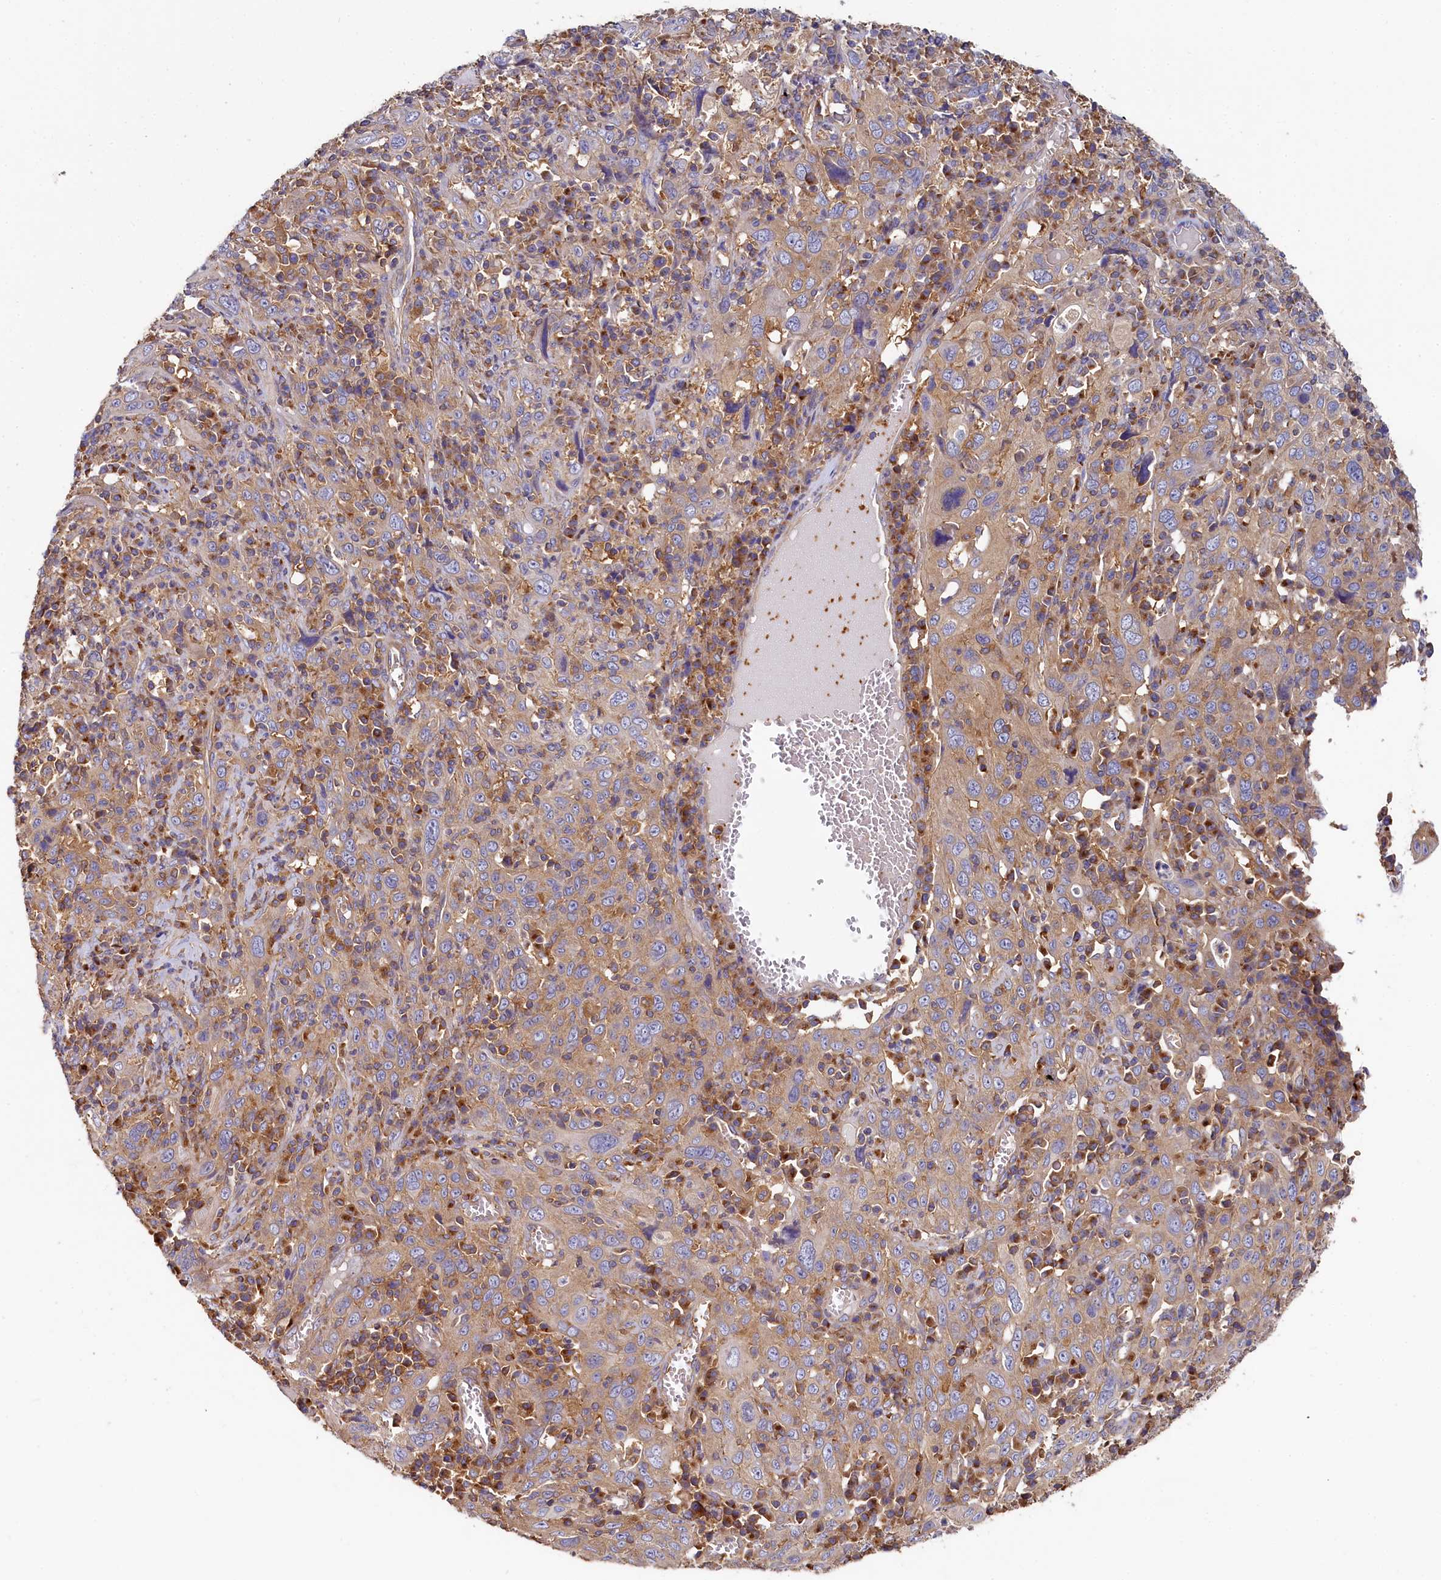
{"staining": {"intensity": "negative", "quantity": "none", "location": "none"}, "tissue": "cervical cancer", "cell_type": "Tumor cells", "image_type": "cancer", "snomed": [{"axis": "morphology", "description": "Squamous cell carcinoma, NOS"}, {"axis": "topography", "description": "Cervix"}], "caption": "The micrograph displays no staining of tumor cells in squamous cell carcinoma (cervical).", "gene": "PPIP5K1", "patient": {"sex": "female", "age": 46}}